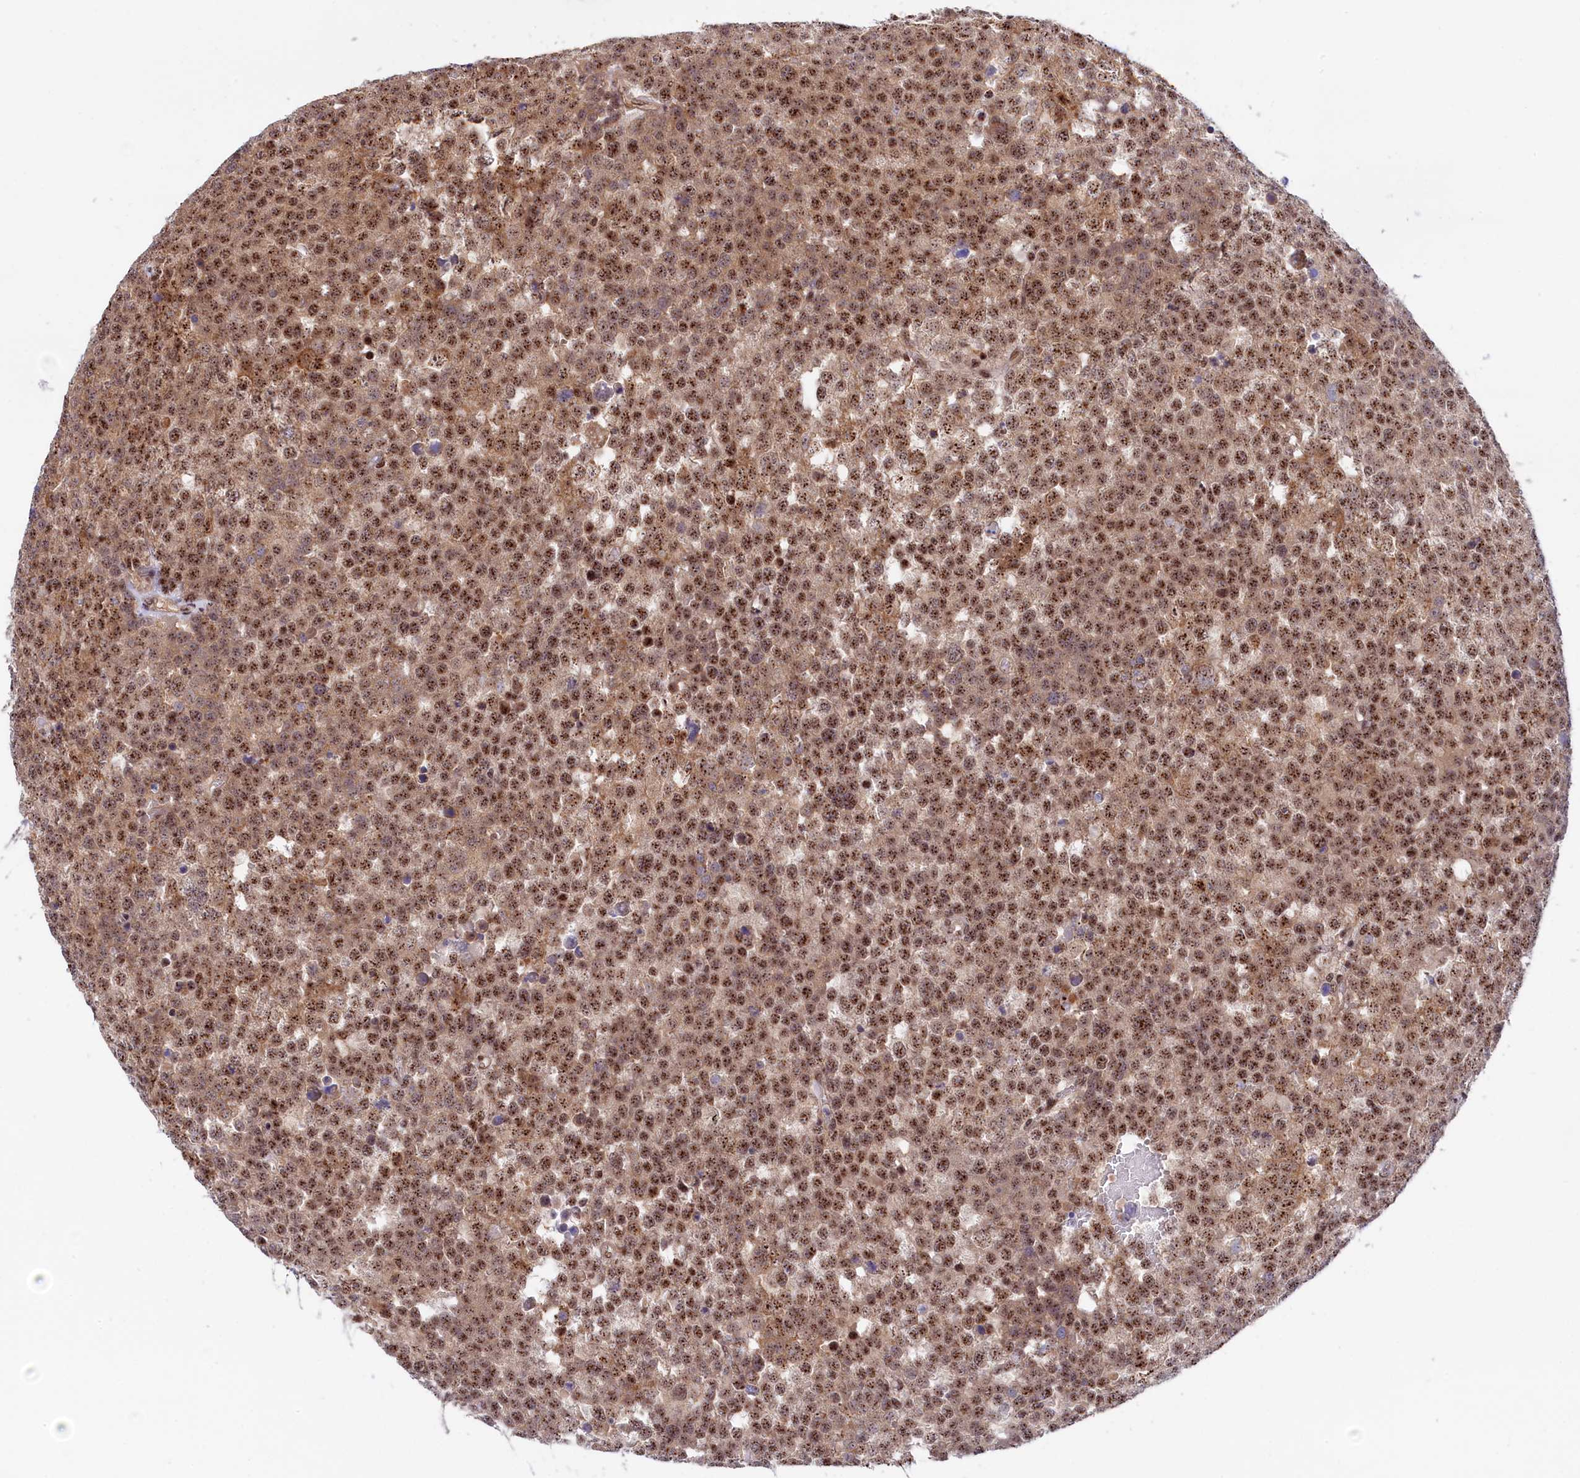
{"staining": {"intensity": "moderate", "quantity": ">75%", "location": "cytoplasmic/membranous,nuclear"}, "tissue": "testis cancer", "cell_type": "Tumor cells", "image_type": "cancer", "snomed": [{"axis": "morphology", "description": "Seminoma, NOS"}, {"axis": "topography", "description": "Testis"}], "caption": "Immunohistochemical staining of human testis cancer (seminoma) shows medium levels of moderate cytoplasmic/membranous and nuclear expression in approximately >75% of tumor cells.", "gene": "TAB1", "patient": {"sex": "male", "age": 71}}